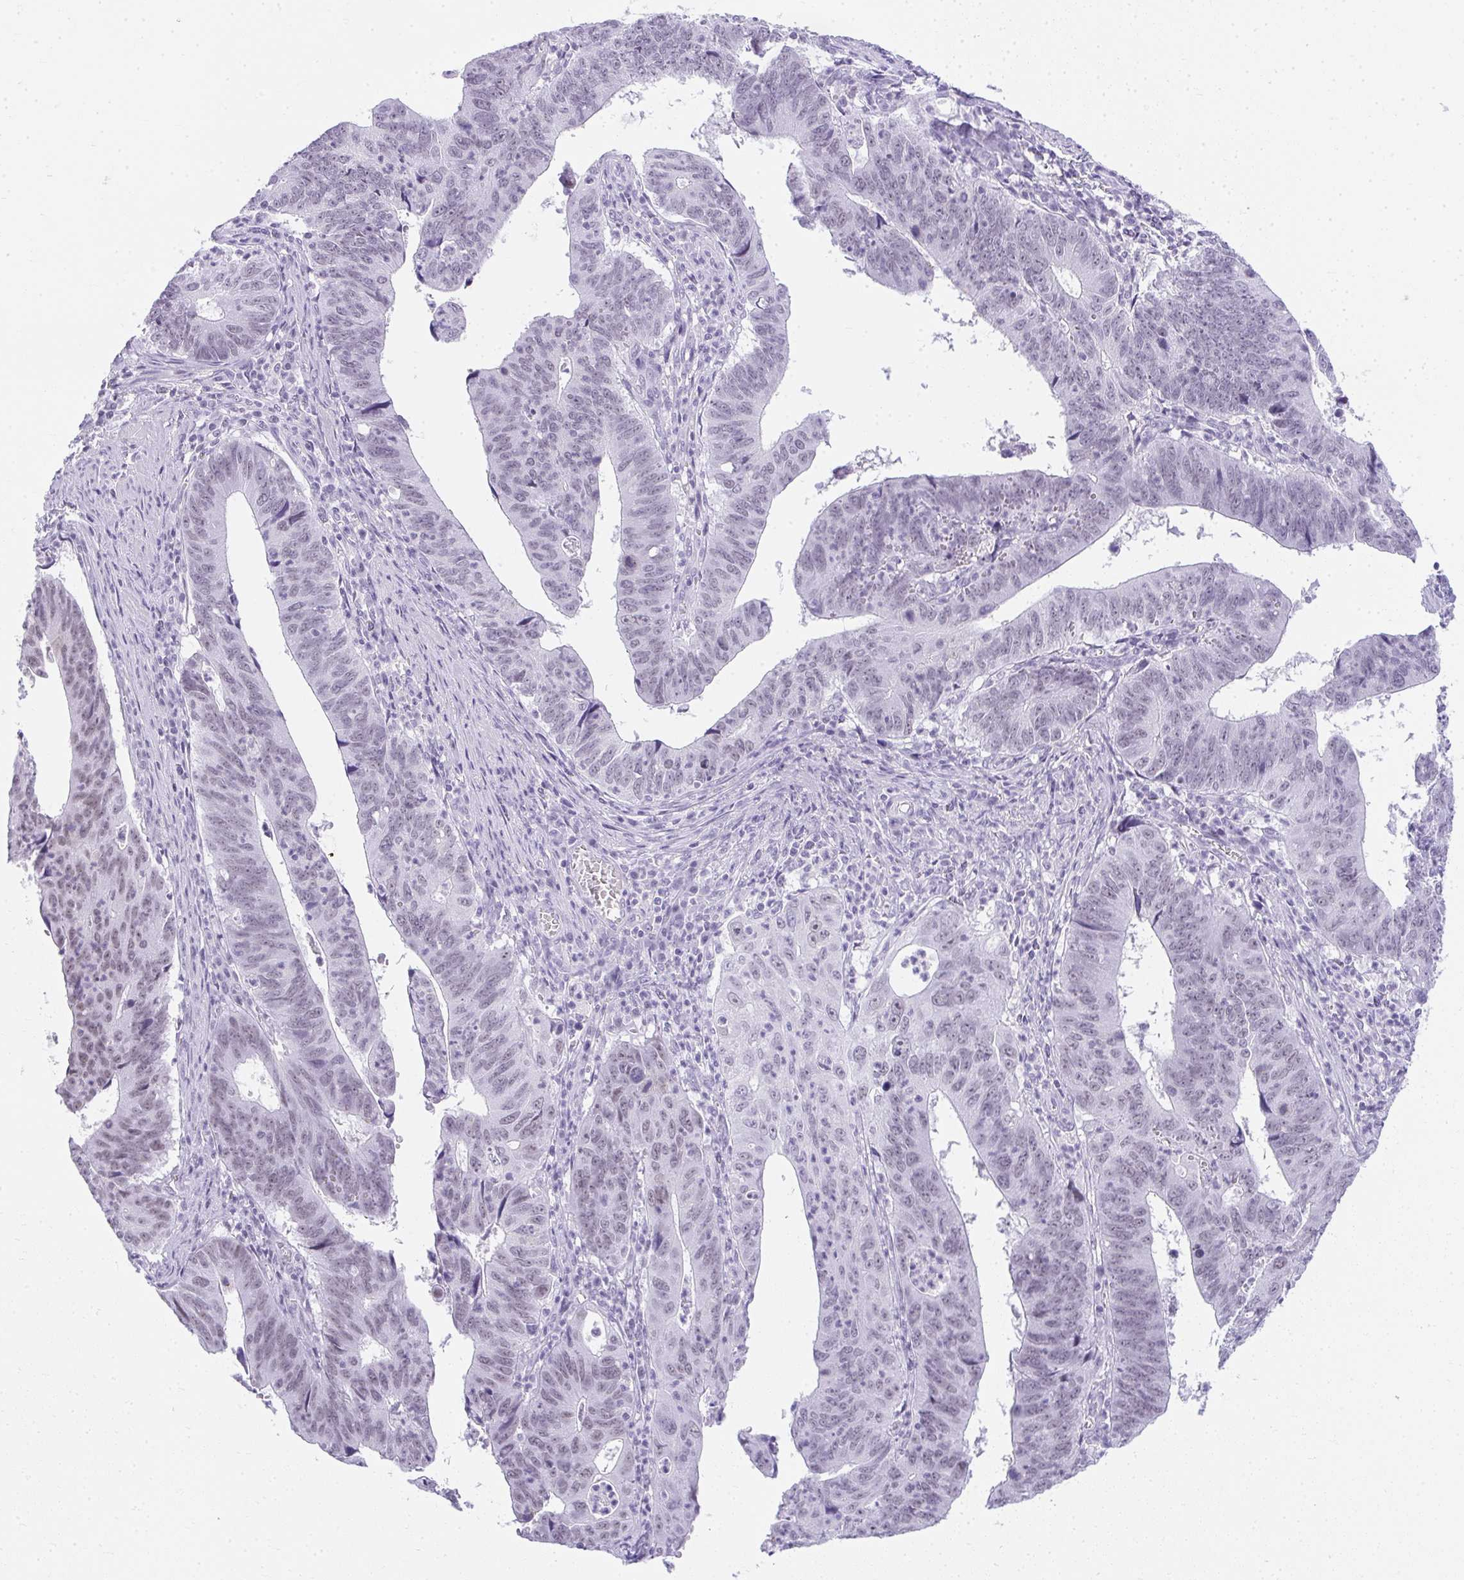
{"staining": {"intensity": "weak", "quantity": "25%-75%", "location": "nuclear"}, "tissue": "stomach cancer", "cell_type": "Tumor cells", "image_type": "cancer", "snomed": [{"axis": "morphology", "description": "Adenocarcinoma, NOS"}, {"axis": "topography", "description": "Stomach"}], "caption": "A brown stain shows weak nuclear positivity of a protein in human stomach cancer tumor cells.", "gene": "PLA2G1B", "patient": {"sex": "male", "age": 59}}